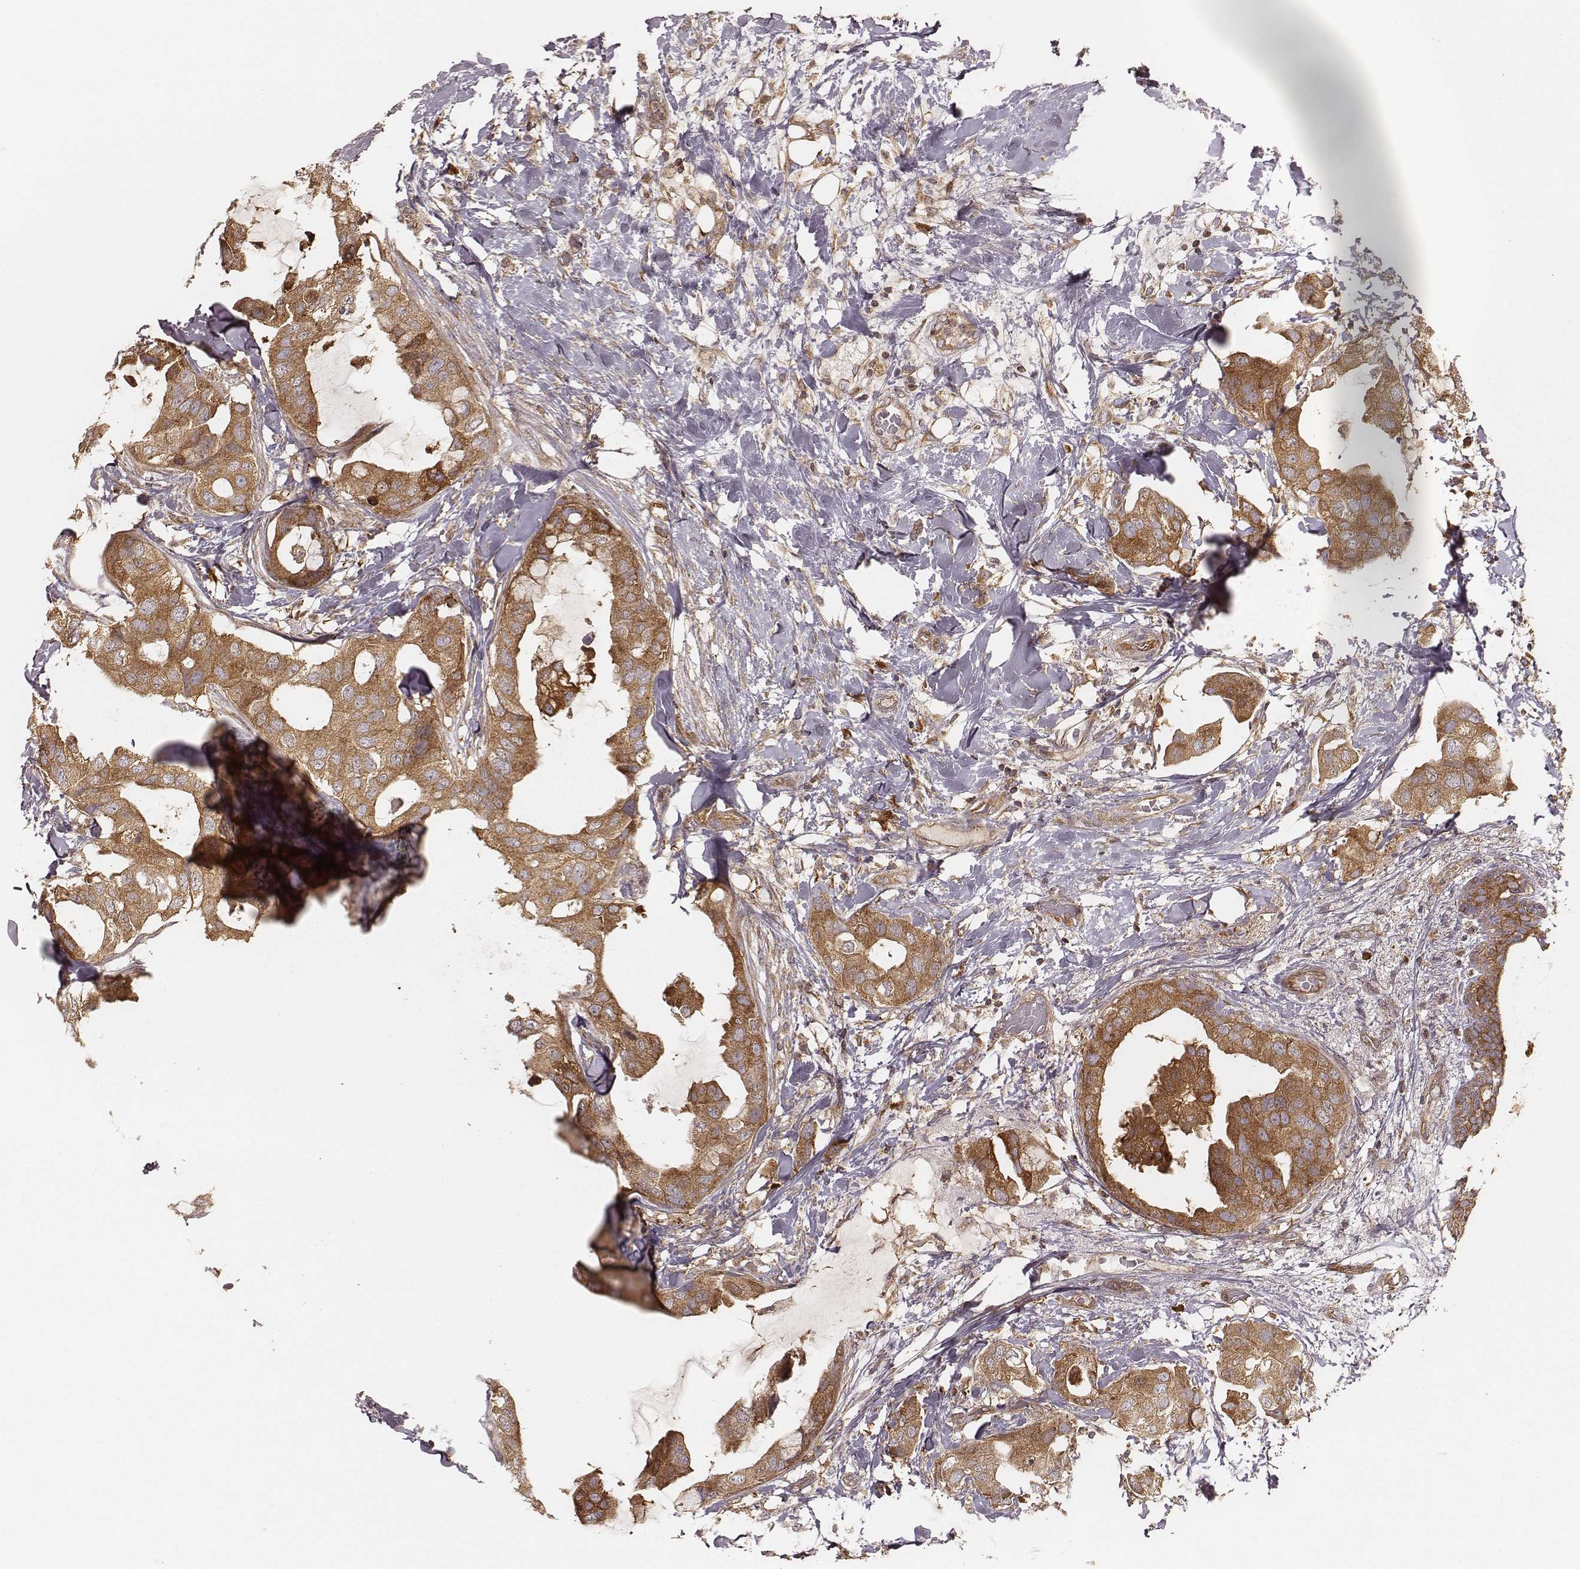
{"staining": {"intensity": "moderate", "quantity": ">75%", "location": "cytoplasmic/membranous"}, "tissue": "breast cancer", "cell_type": "Tumor cells", "image_type": "cancer", "snomed": [{"axis": "morphology", "description": "Normal tissue, NOS"}, {"axis": "morphology", "description": "Duct carcinoma"}, {"axis": "topography", "description": "Breast"}], "caption": "Breast intraductal carcinoma stained with a brown dye reveals moderate cytoplasmic/membranous positive positivity in approximately >75% of tumor cells.", "gene": "CARS1", "patient": {"sex": "female", "age": 40}}